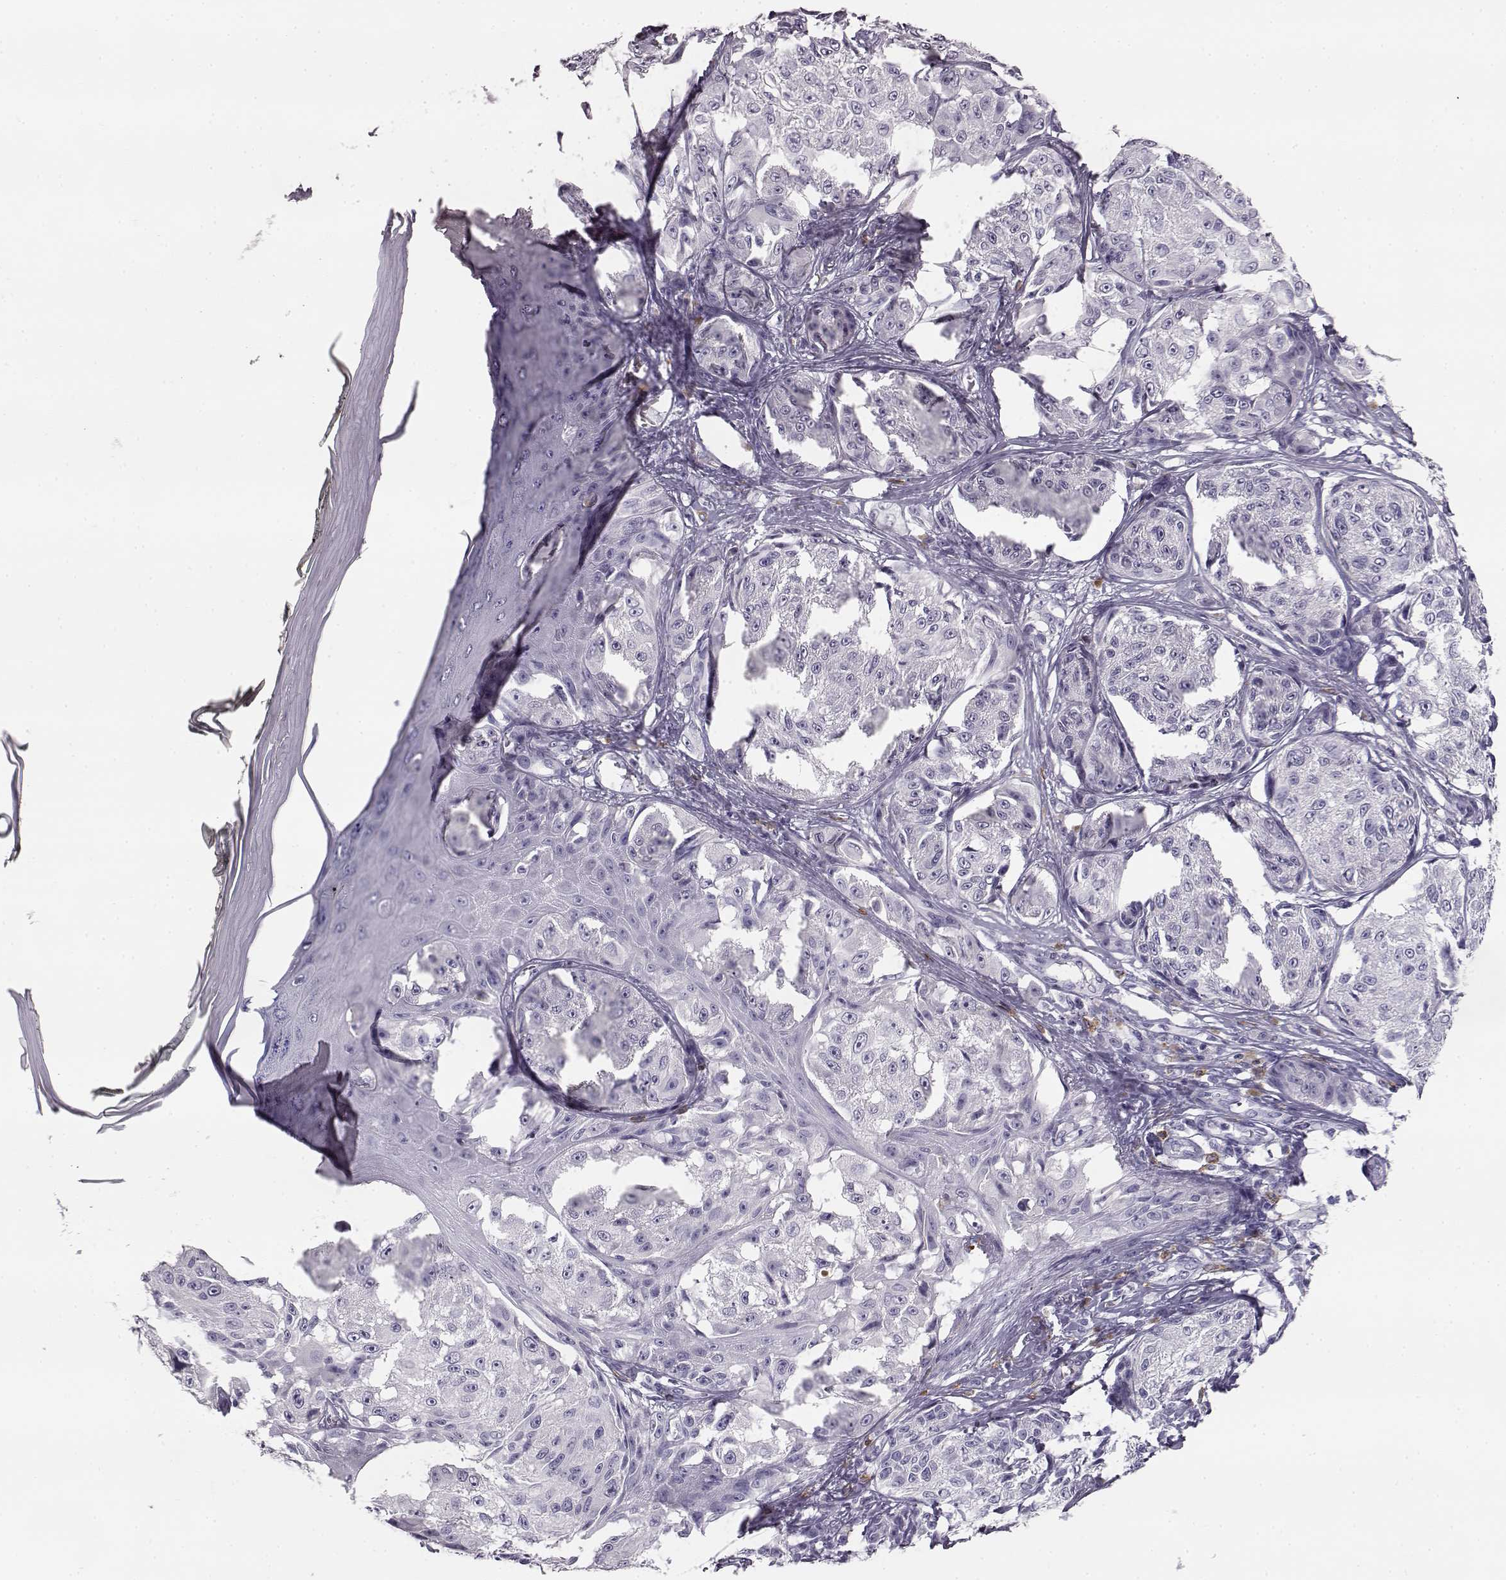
{"staining": {"intensity": "negative", "quantity": "none", "location": "none"}, "tissue": "melanoma", "cell_type": "Tumor cells", "image_type": "cancer", "snomed": [{"axis": "morphology", "description": "Malignant melanoma, NOS"}, {"axis": "topography", "description": "Skin"}], "caption": "Immunohistochemical staining of malignant melanoma demonstrates no significant expression in tumor cells. (Stains: DAB immunohistochemistry with hematoxylin counter stain, Microscopy: brightfield microscopy at high magnification).", "gene": "NPTXR", "patient": {"sex": "male", "age": 61}}